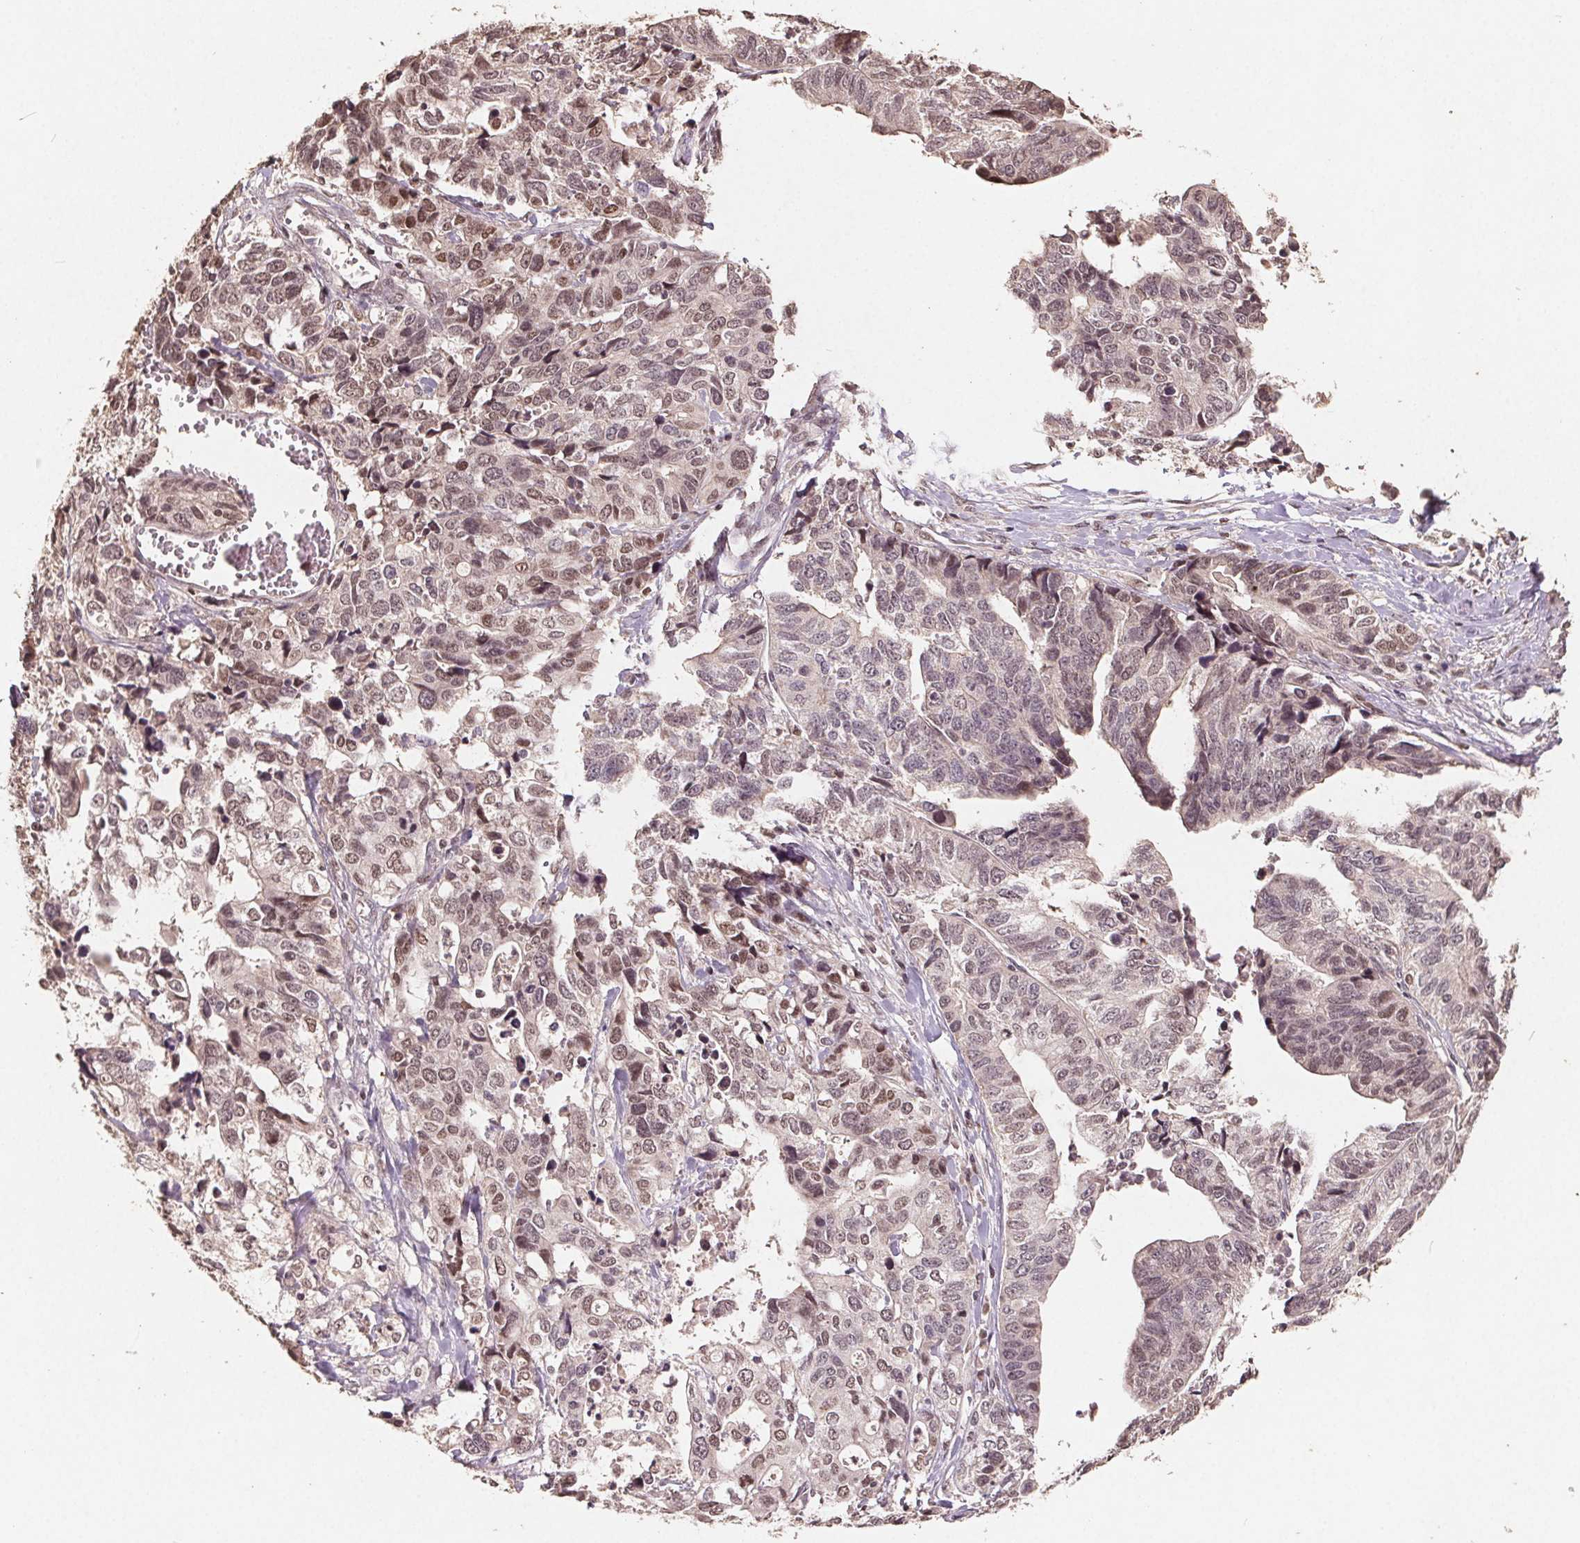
{"staining": {"intensity": "moderate", "quantity": "25%-75%", "location": "nuclear"}, "tissue": "stomach cancer", "cell_type": "Tumor cells", "image_type": "cancer", "snomed": [{"axis": "morphology", "description": "Adenocarcinoma, NOS"}, {"axis": "topography", "description": "Stomach, upper"}], "caption": "This micrograph demonstrates stomach cancer (adenocarcinoma) stained with IHC to label a protein in brown. The nuclear of tumor cells show moderate positivity for the protein. Nuclei are counter-stained blue.", "gene": "DNMT3B", "patient": {"sex": "female", "age": 67}}